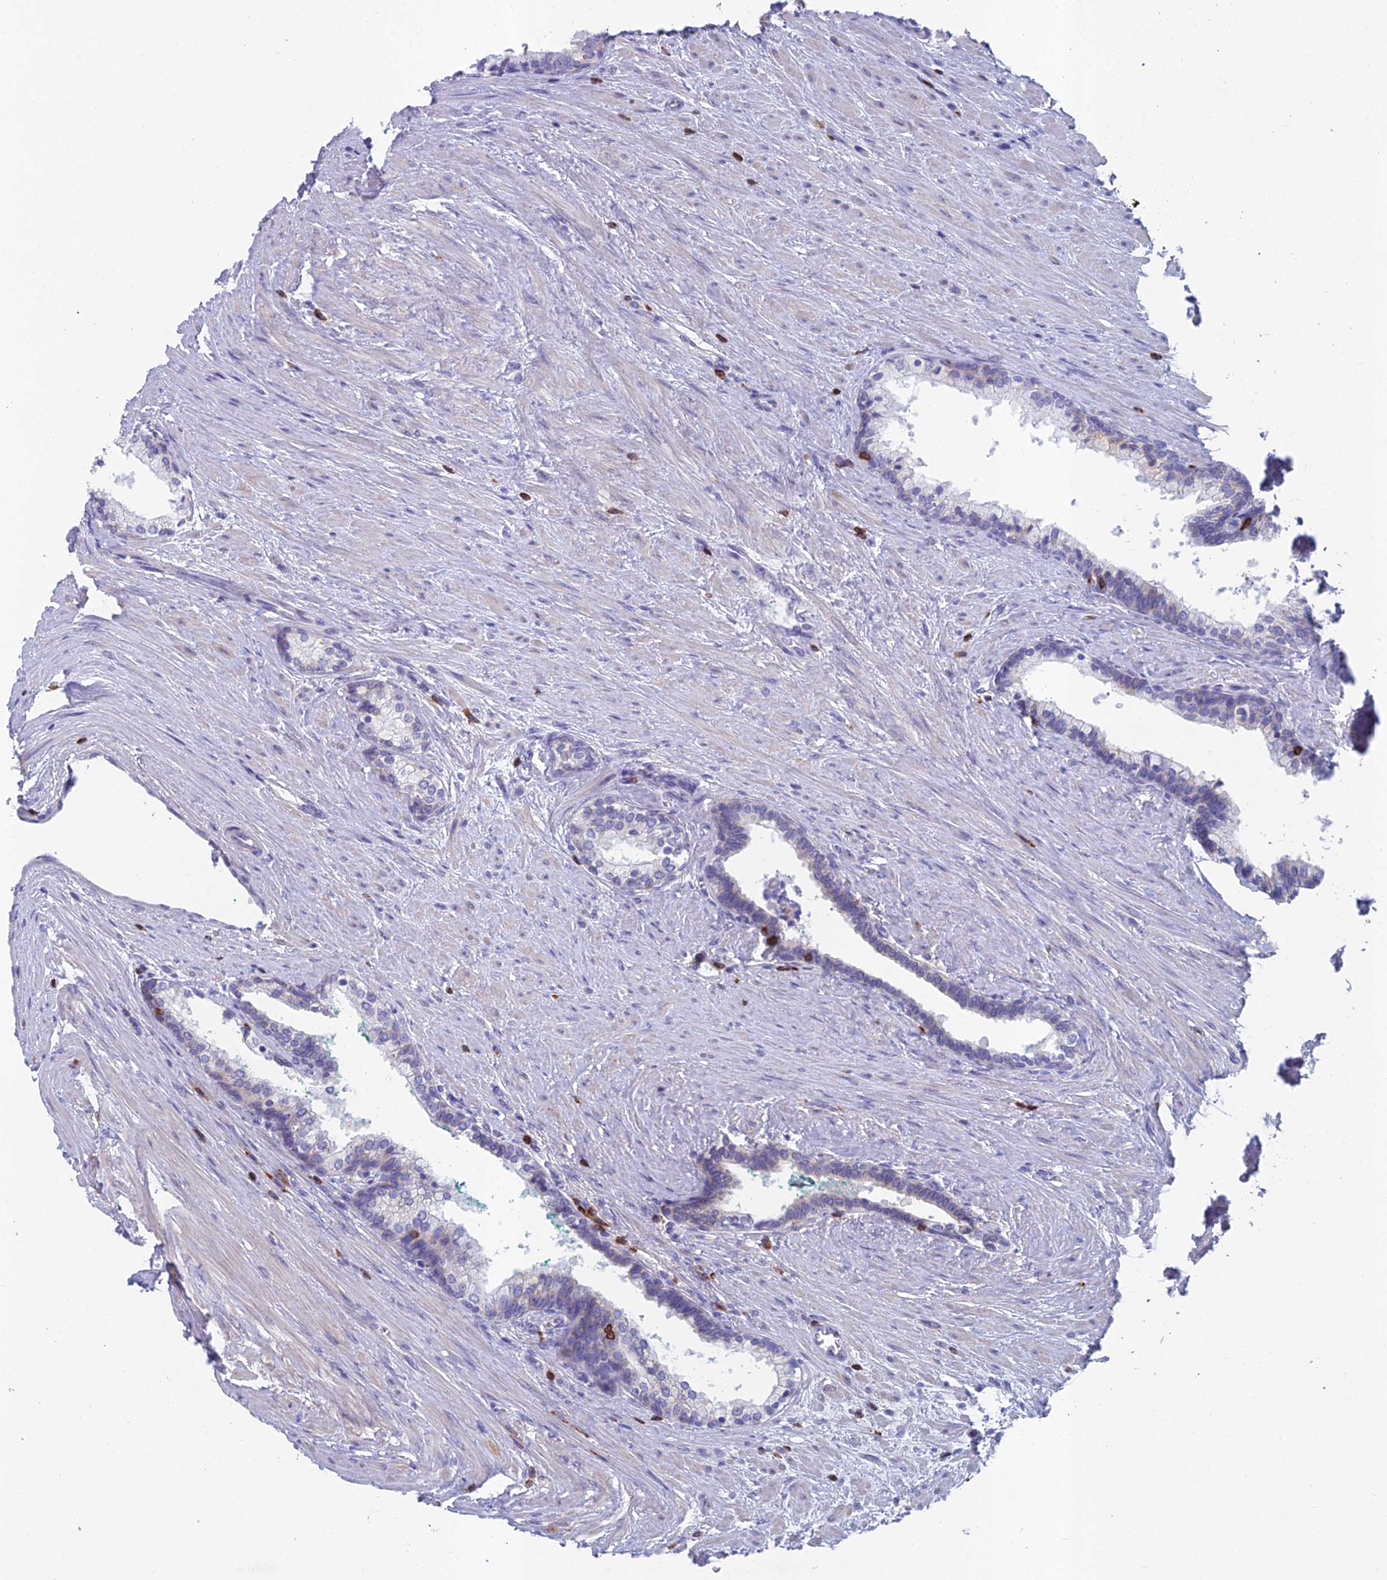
{"staining": {"intensity": "negative", "quantity": "none", "location": "none"}, "tissue": "prostate cancer", "cell_type": "Tumor cells", "image_type": "cancer", "snomed": [{"axis": "morphology", "description": "Adenocarcinoma, High grade"}, {"axis": "topography", "description": "Prostate"}], "caption": "There is no significant positivity in tumor cells of prostate cancer (high-grade adenocarcinoma). (DAB (3,3'-diaminobenzidine) immunohistochemistry (IHC) visualized using brightfield microscopy, high magnification).", "gene": "ABI3BP", "patient": {"sex": "male", "age": 60}}